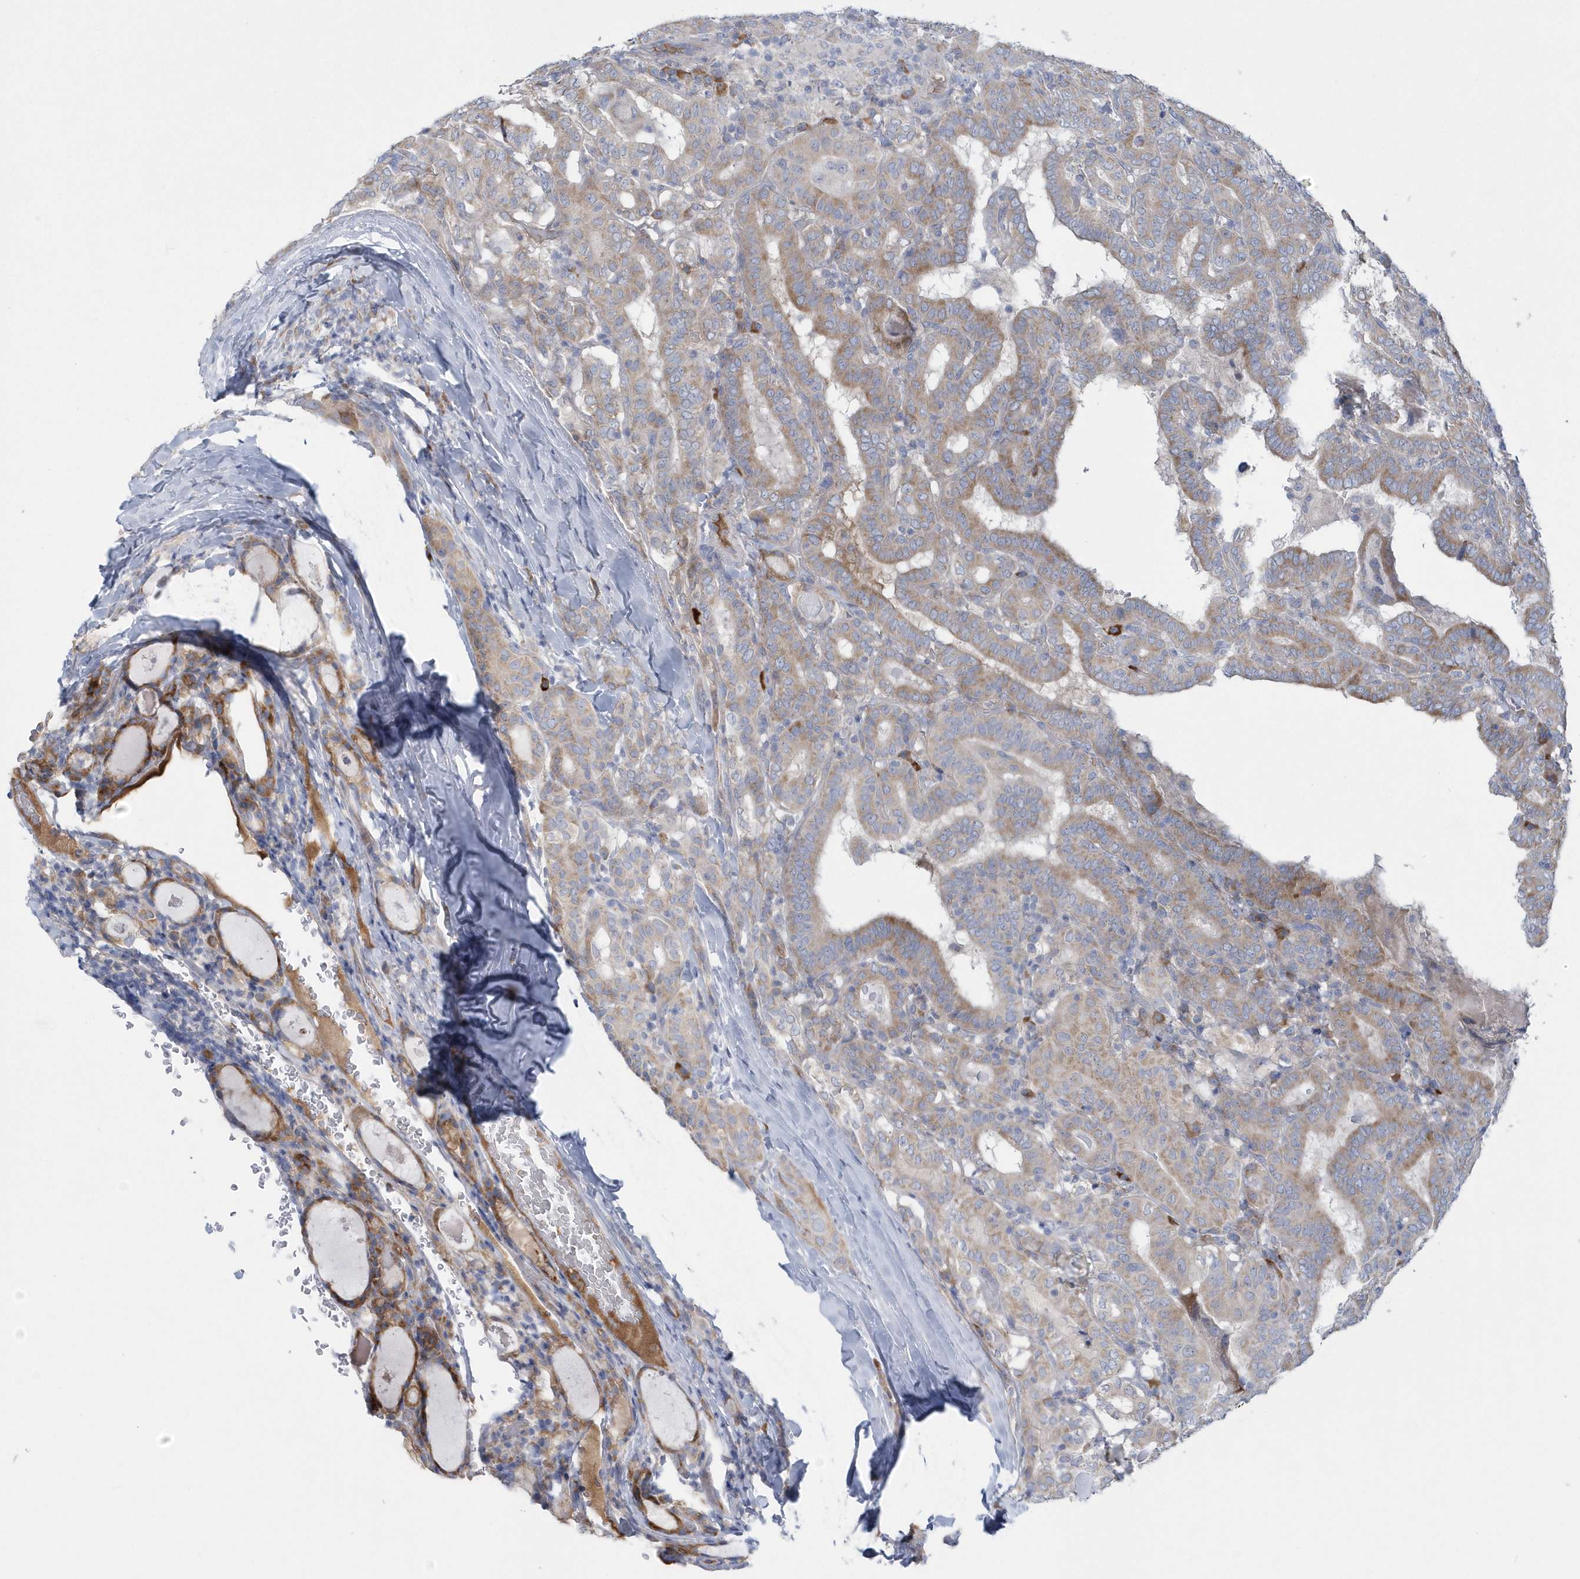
{"staining": {"intensity": "moderate", "quantity": "<25%", "location": "cytoplasmic/membranous"}, "tissue": "thyroid cancer", "cell_type": "Tumor cells", "image_type": "cancer", "snomed": [{"axis": "morphology", "description": "Papillary adenocarcinoma, NOS"}, {"axis": "topography", "description": "Thyroid gland"}], "caption": "Moderate cytoplasmic/membranous protein staining is appreciated in about <25% of tumor cells in thyroid cancer.", "gene": "SPATA18", "patient": {"sex": "female", "age": 72}}